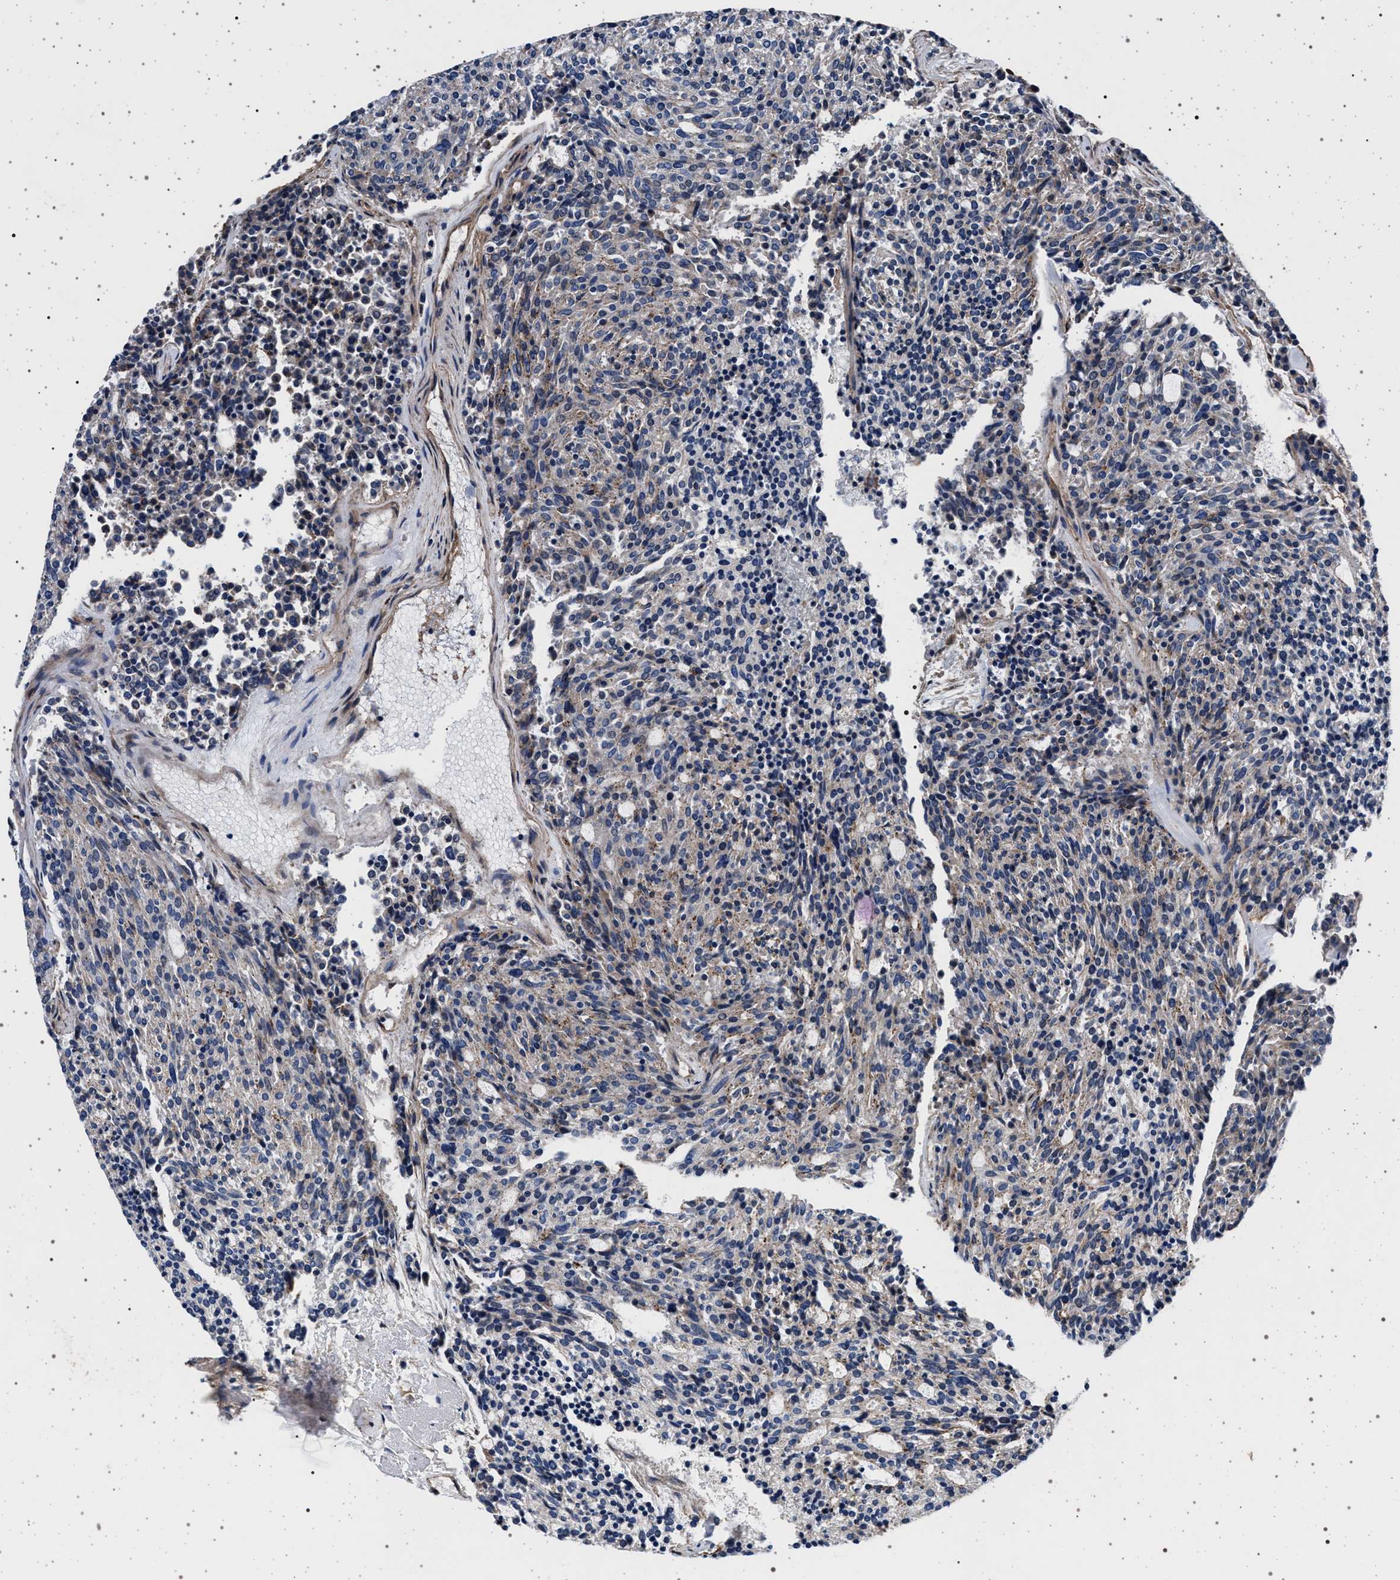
{"staining": {"intensity": "negative", "quantity": "none", "location": "none"}, "tissue": "carcinoid", "cell_type": "Tumor cells", "image_type": "cancer", "snomed": [{"axis": "morphology", "description": "Carcinoid, malignant, NOS"}, {"axis": "topography", "description": "Pancreas"}], "caption": "This is an IHC photomicrograph of malignant carcinoid. There is no positivity in tumor cells.", "gene": "KCNK6", "patient": {"sex": "female", "age": 54}}